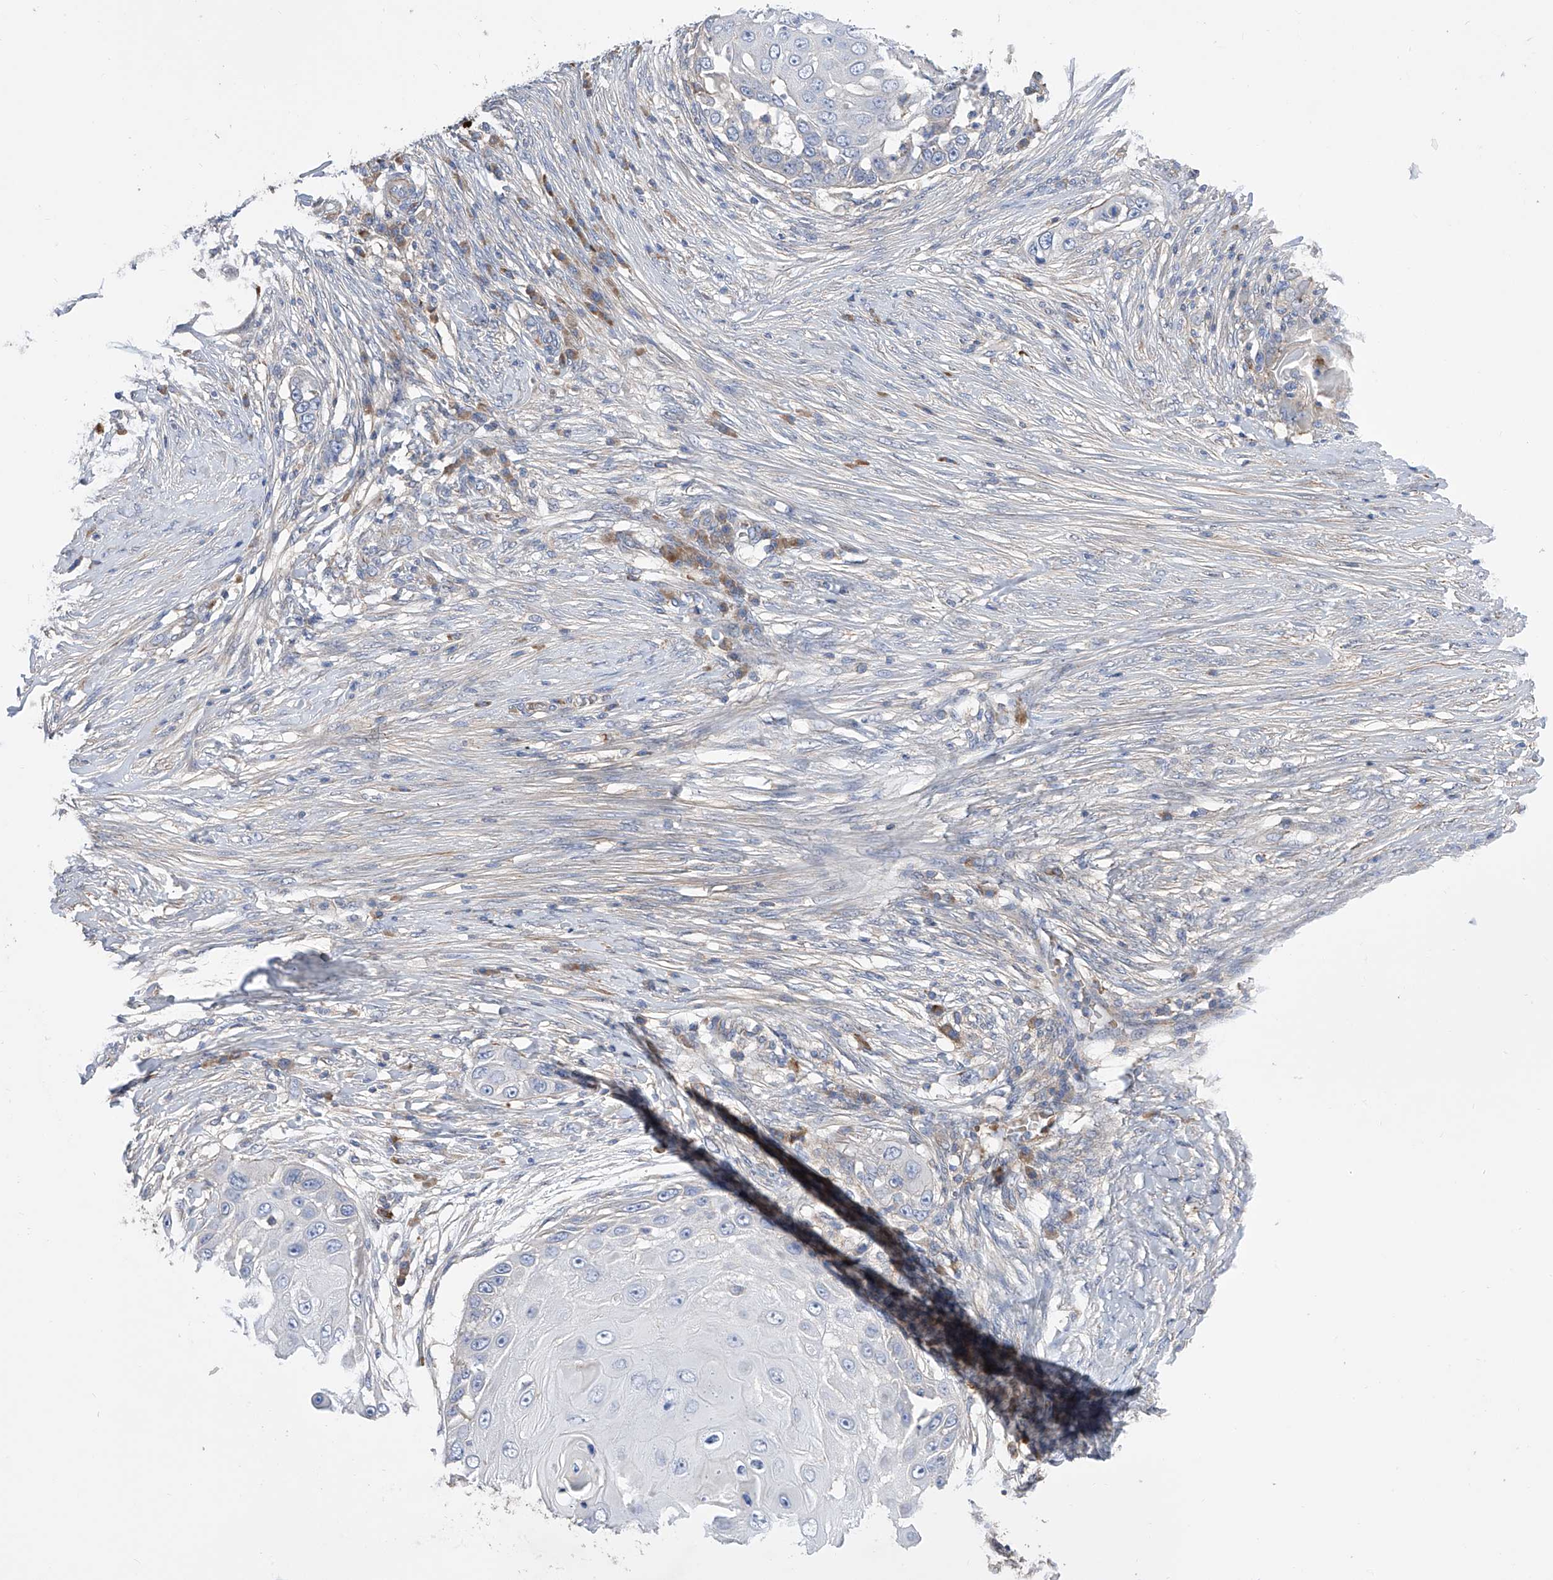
{"staining": {"intensity": "negative", "quantity": "none", "location": "none"}, "tissue": "skin cancer", "cell_type": "Tumor cells", "image_type": "cancer", "snomed": [{"axis": "morphology", "description": "Squamous cell carcinoma, NOS"}, {"axis": "topography", "description": "Skin"}], "caption": "This is a image of immunohistochemistry (IHC) staining of skin cancer (squamous cell carcinoma), which shows no positivity in tumor cells.", "gene": "NFATC4", "patient": {"sex": "female", "age": 44}}